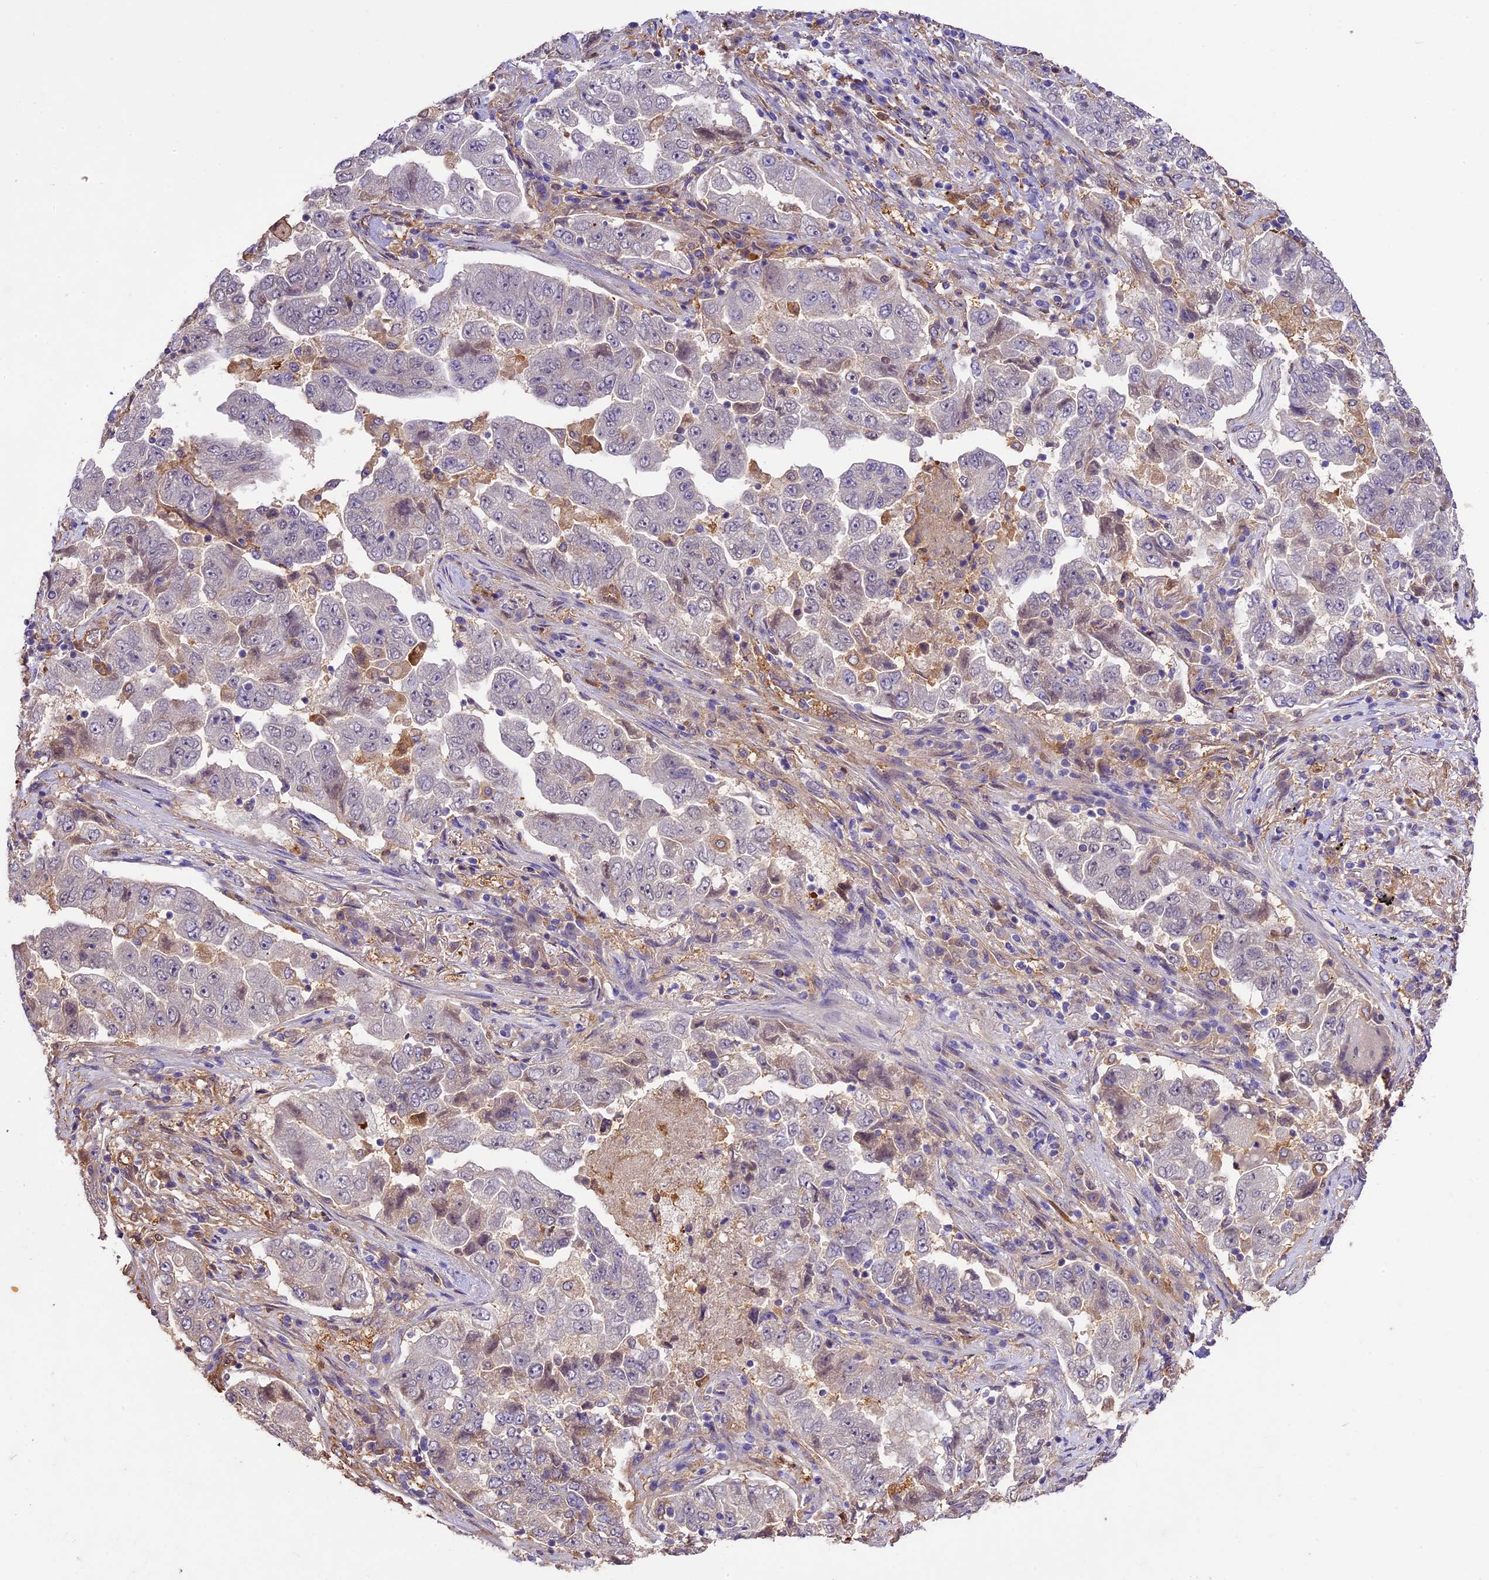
{"staining": {"intensity": "negative", "quantity": "none", "location": "none"}, "tissue": "lung cancer", "cell_type": "Tumor cells", "image_type": "cancer", "snomed": [{"axis": "morphology", "description": "Adenocarcinoma, NOS"}, {"axis": "topography", "description": "Lung"}], "caption": "IHC image of neoplastic tissue: human lung cancer stained with DAB demonstrates no significant protein positivity in tumor cells. (DAB immunohistochemistry visualized using brightfield microscopy, high magnification).", "gene": "NEK8", "patient": {"sex": "female", "age": 51}}